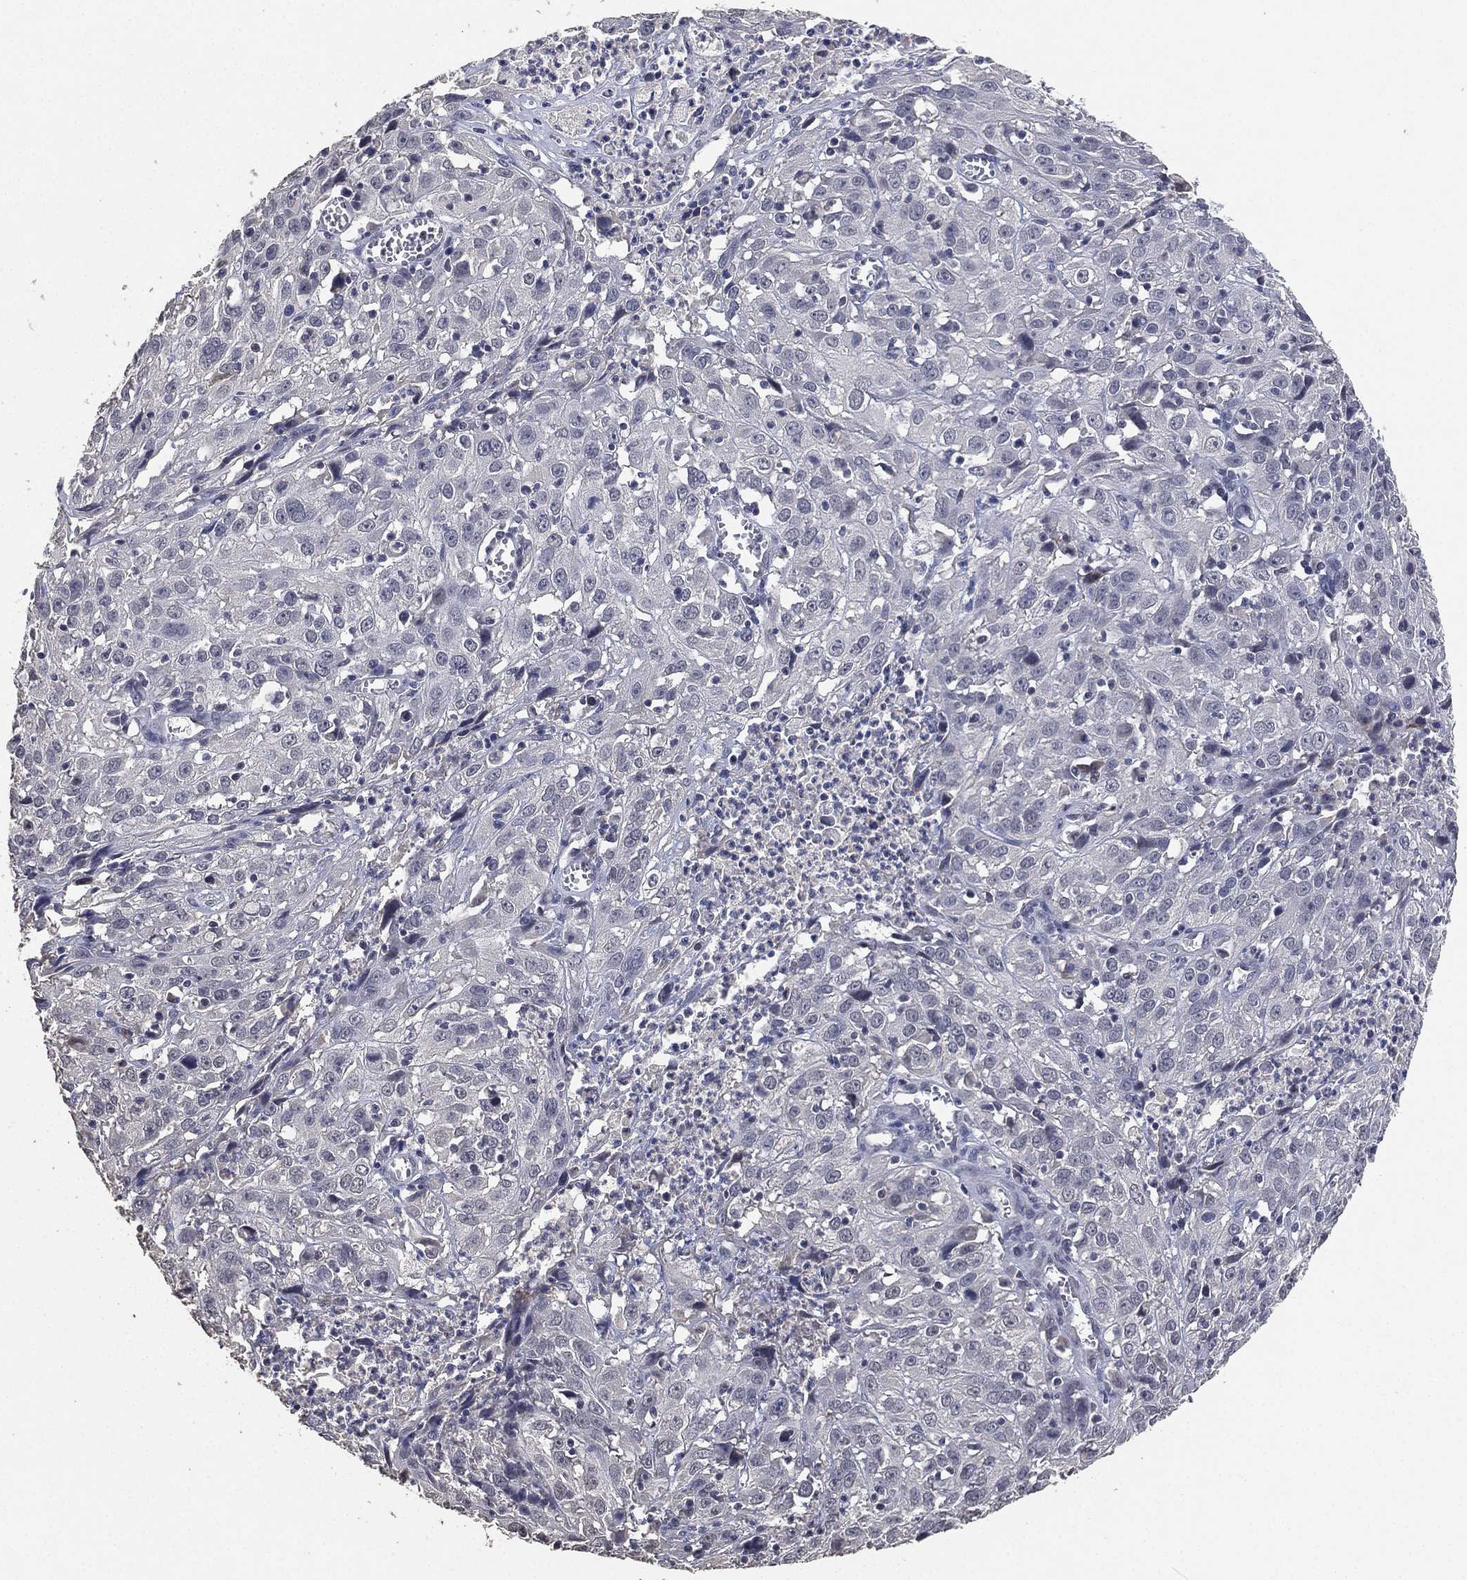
{"staining": {"intensity": "negative", "quantity": "none", "location": "none"}, "tissue": "cervical cancer", "cell_type": "Tumor cells", "image_type": "cancer", "snomed": [{"axis": "morphology", "description": "Squamous cell carcinoma, NOS"}, {"axis": "topography", "description": "Cervix"}], "caption": "A histopathology image of cervical cancer stained for a protein exhibits no brown staining in tumor cells.", "gene": "DSG1", "patient": {"sex": "female", "age": 32}}